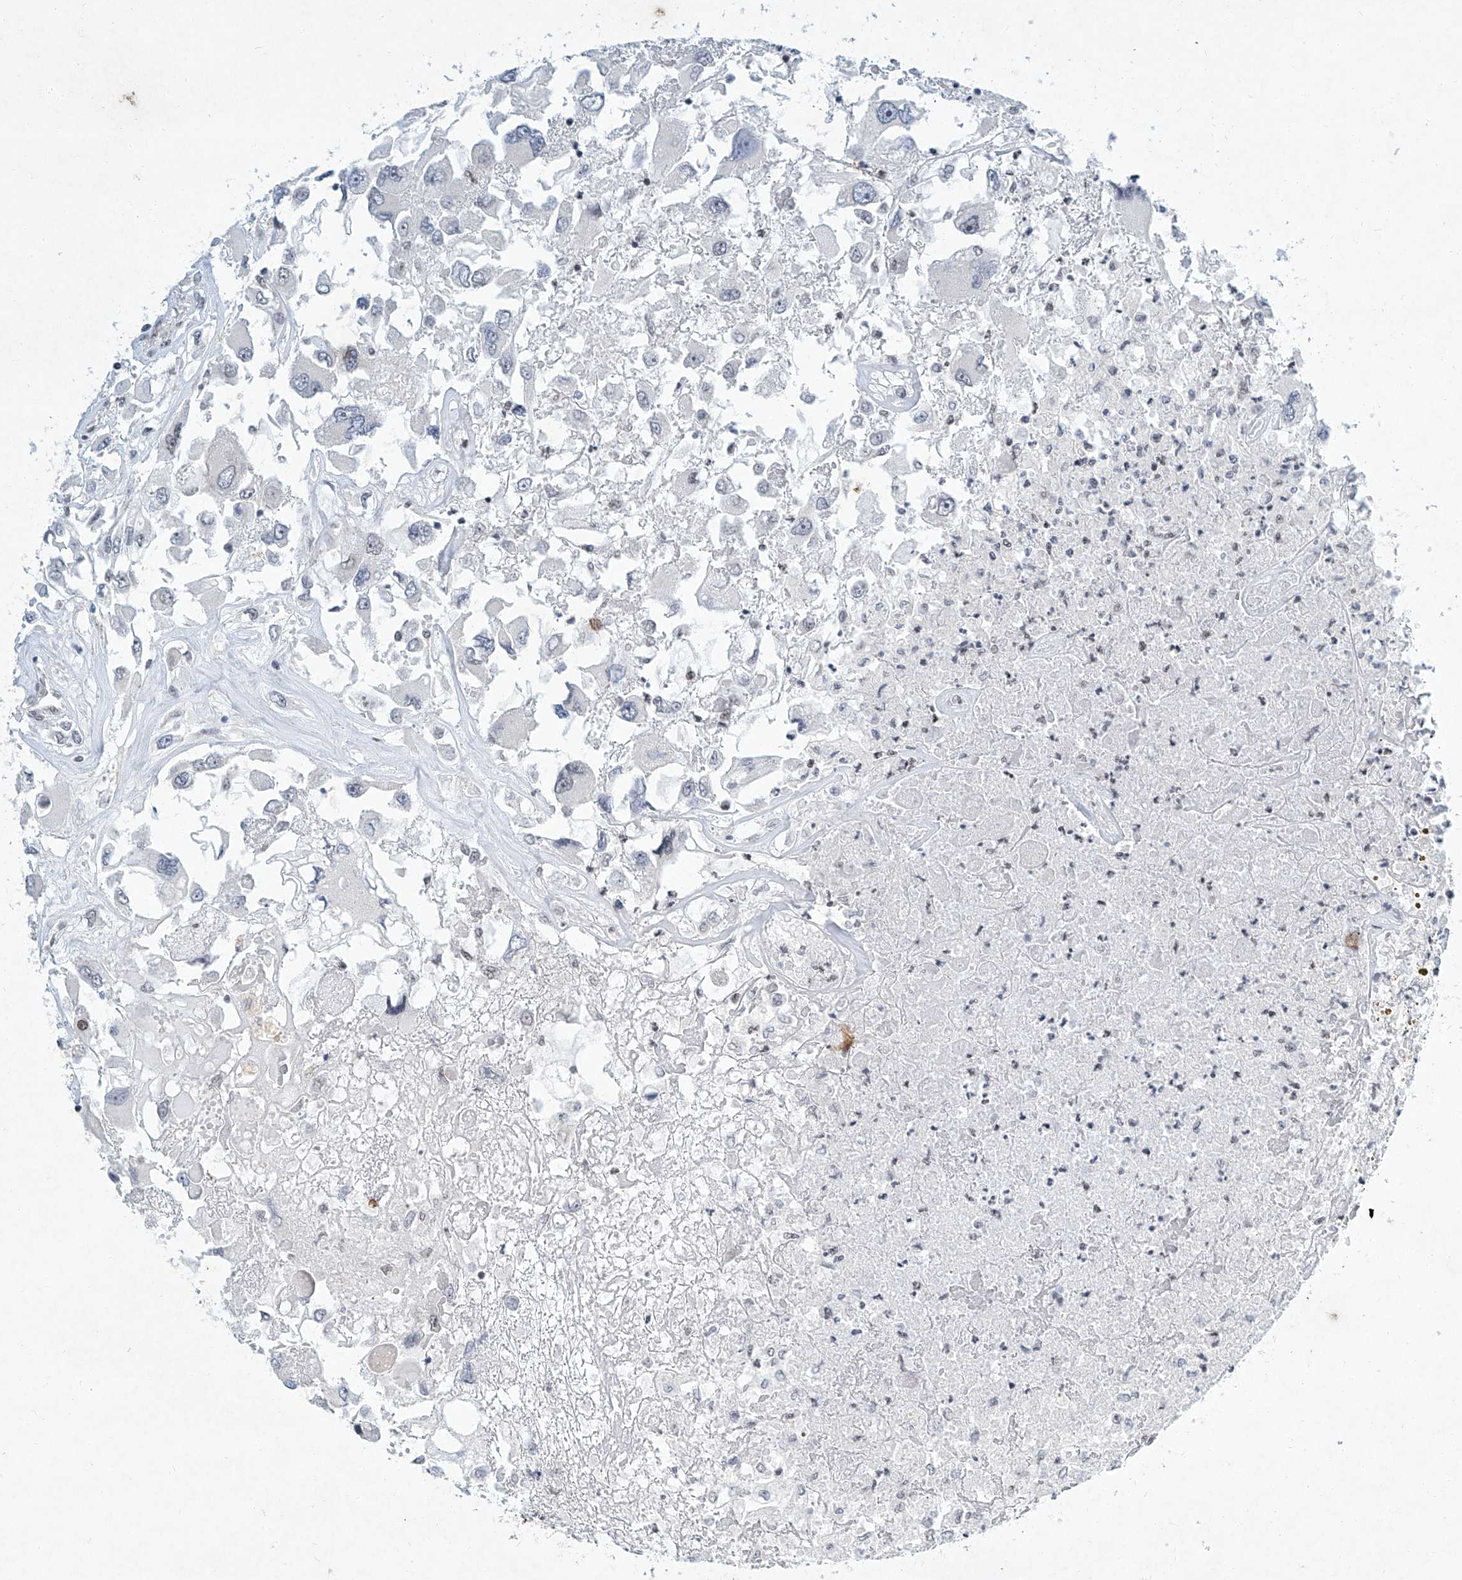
{"staining": {"intensity": "negative", "quantity": "none", "location": "none"}, "tissue": "renal cancer", "cell_type": "Tumor cells", "image_type": "cancer", "snomed": [{"axis": "morphology", "description": "Adenocarcinoma, NOS"}, {"axis": "topography", "description": "Kidney"}], "caption": "Tumor cells show no significant protein staining in renal adenocarcinoma.", "gene": "TFDP1", "patient": {"sex": "female", "age": 52}}